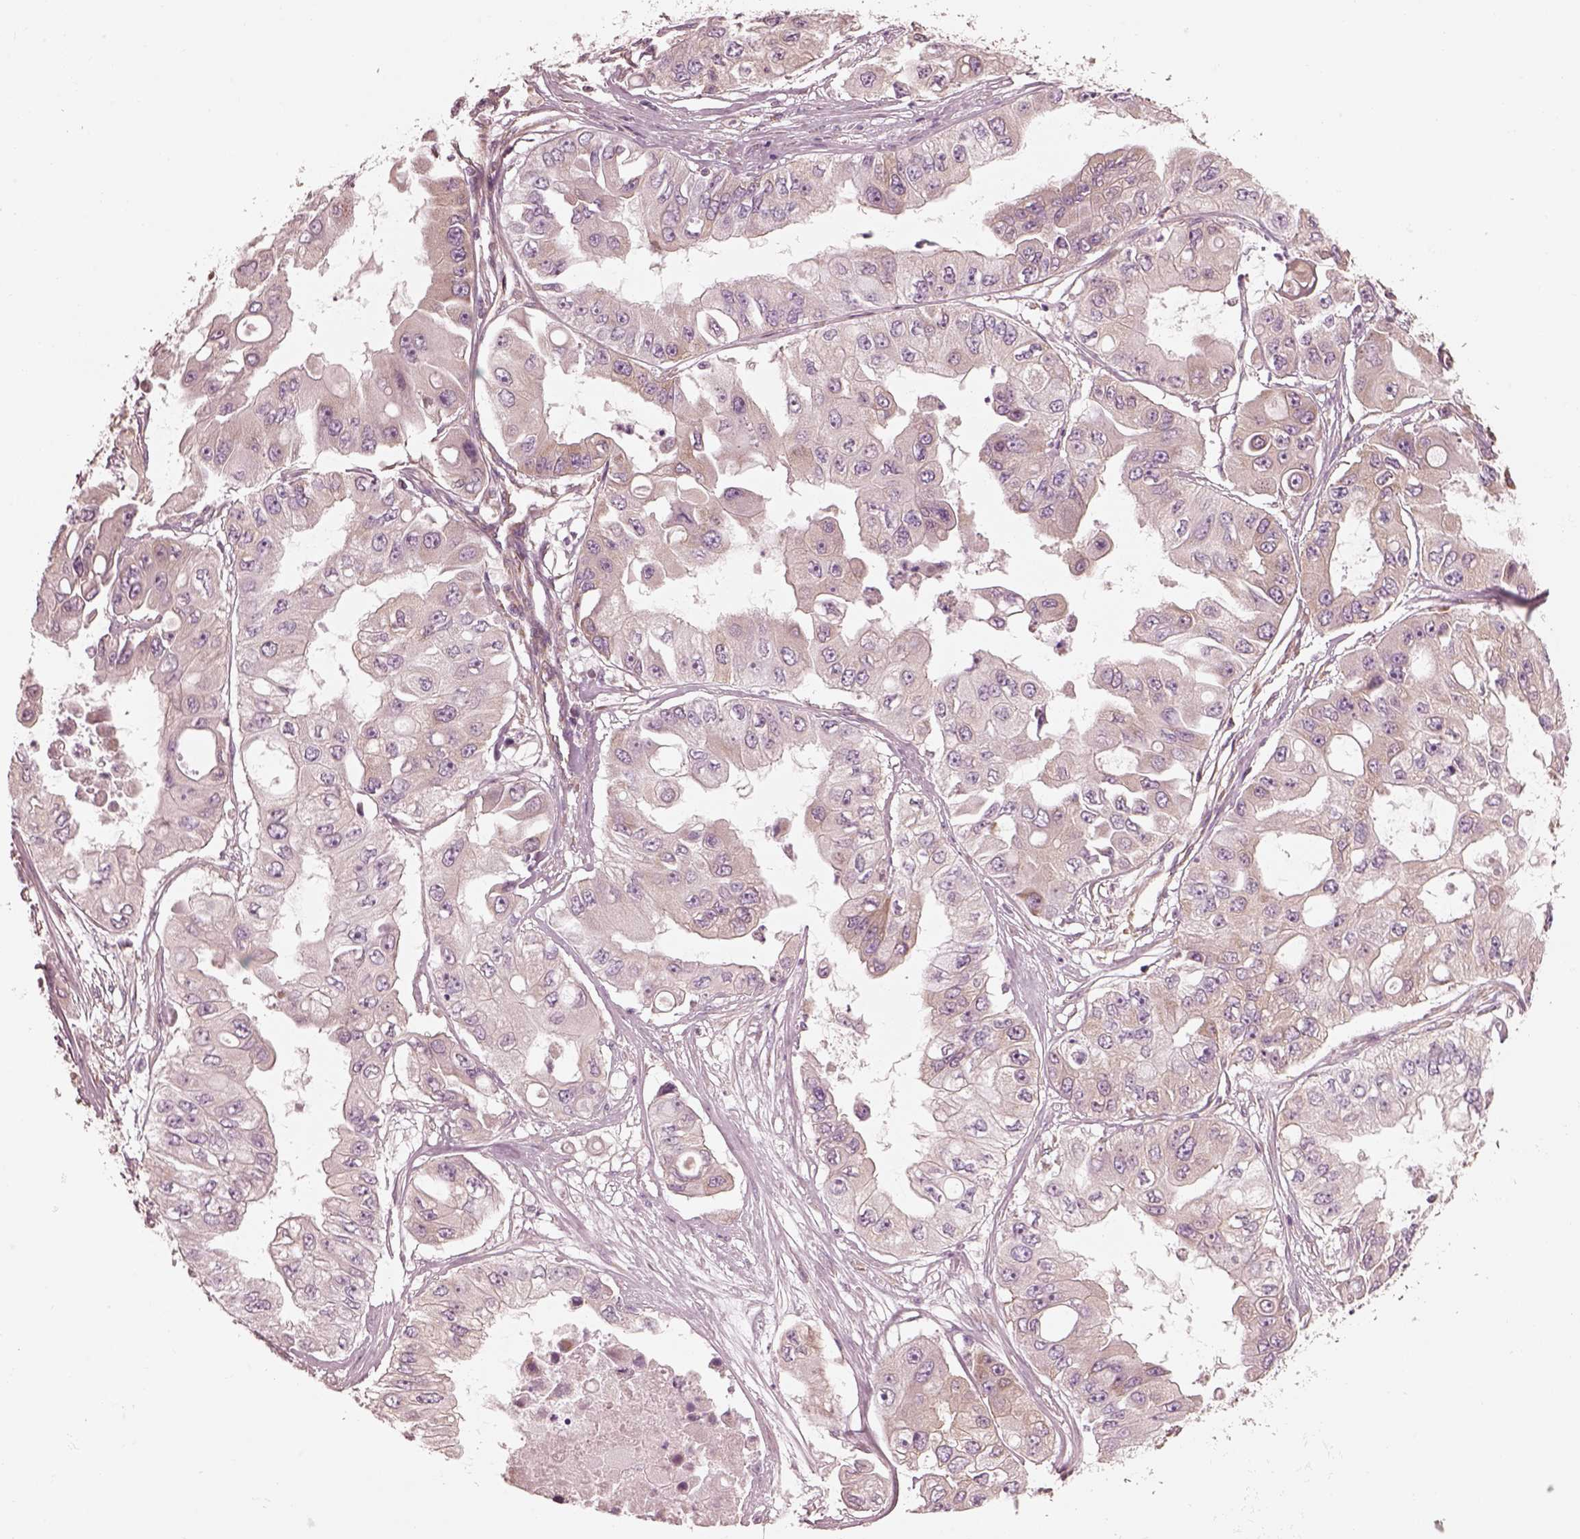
{"staining": {"intensity": "weak", "quantity": ">75%", "location": "cytoplasmic/membranous"}, "tissue": "ovarian cancer", "cell_type": "Tumor cells", "image_type": "cancer", "snomed": [{"axis": "morphology", "description": "Cystadenocarcinoma, serous, NOS"}, {"axis": "topography", "description": "Ovary"}], "caption": "This photomicrograph reveals immunohistochemistry staining of human ovarian cancer, with low weak cytoplasmic/membranous expression in approximately >75% of tumor cells.", "gene": "CNOT2", "patient": {"sex": "female", "age": 56}}